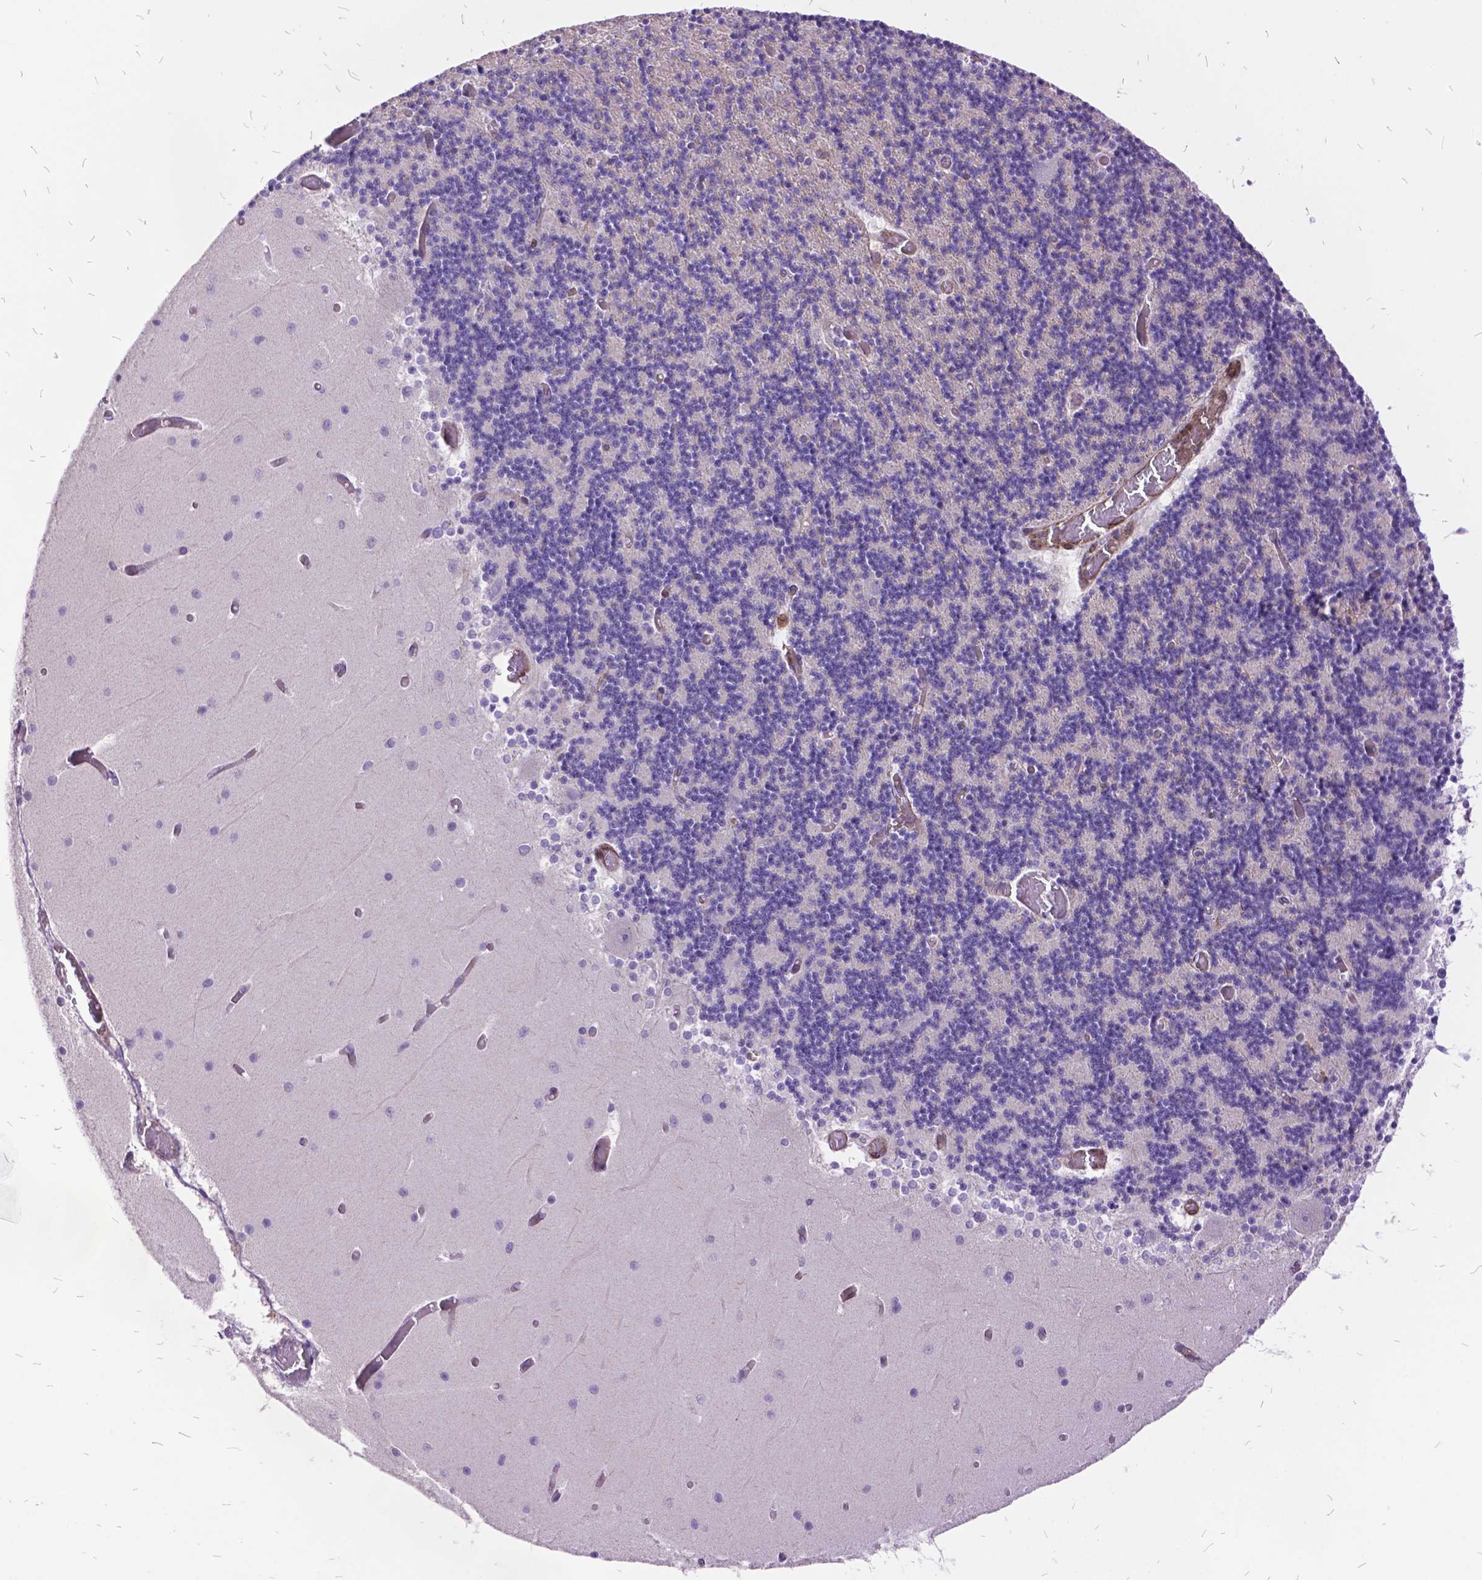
{"staining": {"intensity": "negative", "quantity": "none", "location": "none"}, "tissue": "cerebellum", "cell_type": "Cells in granular layer", "image_type": "normal", "snomed": [{"axis": "morphology", "description": "Normal tissue, NOS"}, {"axis": "topography", "description": "Cerebellum"}], "caption": "IHC of unremarkable human cerebellum displays no staining in cells in granular layer.", "gene": "GRB7", "patient": {"sex": "female", "age": 28}}